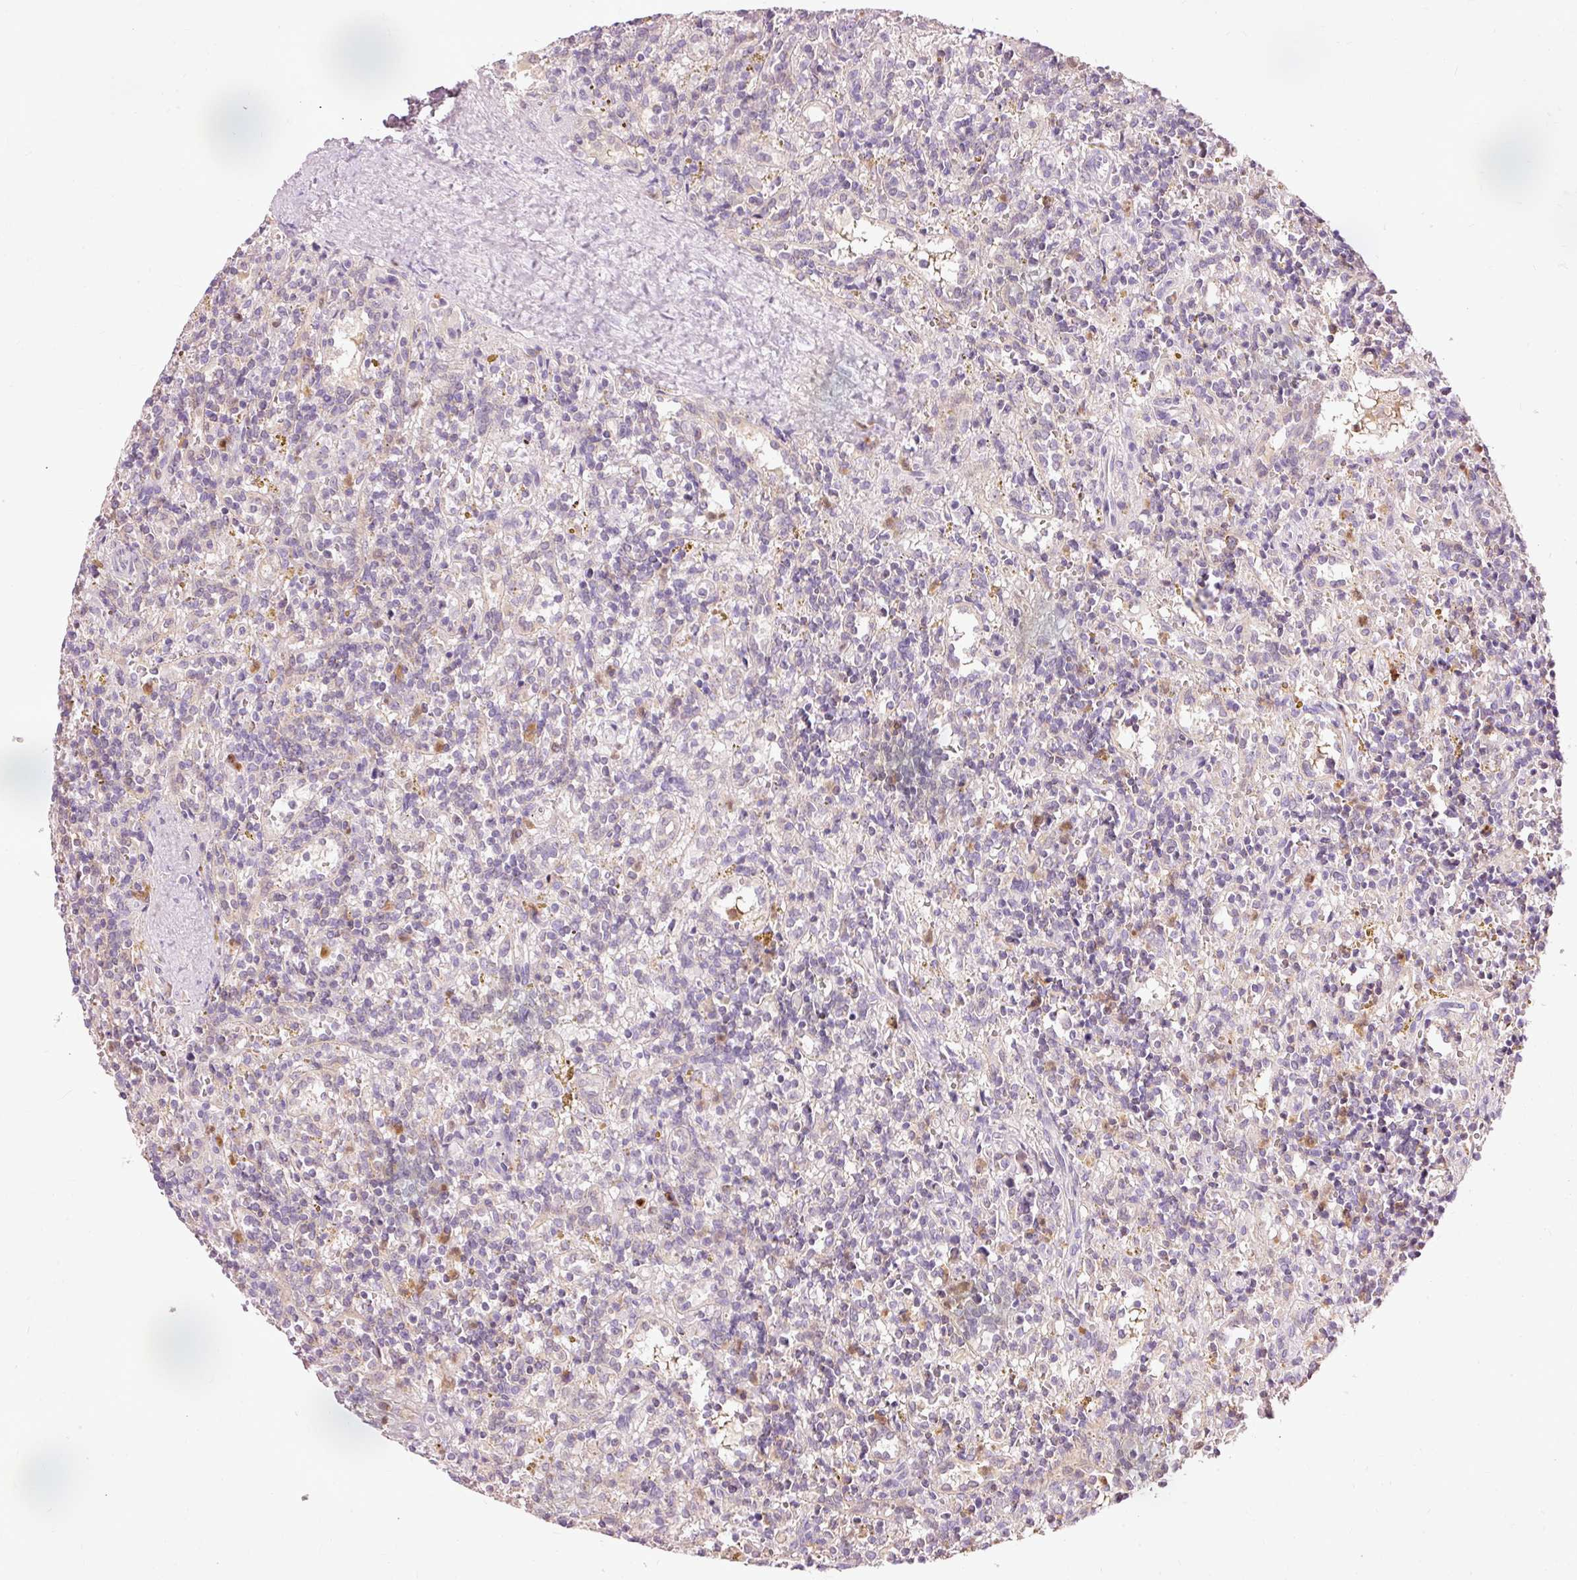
{"staining": {"intensity": "negative", "quantity": "none", "location": "none"}, "tissue": "lymphoma", "cell_type": "Tumor cells", "image_type": "cancer", "snomed": [{"axis": "morphology", "description": "Malignant lymphoma, non-Hodgkin's type, Low grade"}, {"axis": "topography", "description": "Spleen"}], "caption": "IHC histopathology image of human low-grade malignant lymphoma, non-Hodgkin's type stained for a protein (brown), which reveals no staining in tumor cells.", "gene": "PRDX5", "patient": {"sex": "male", "age": 67}}